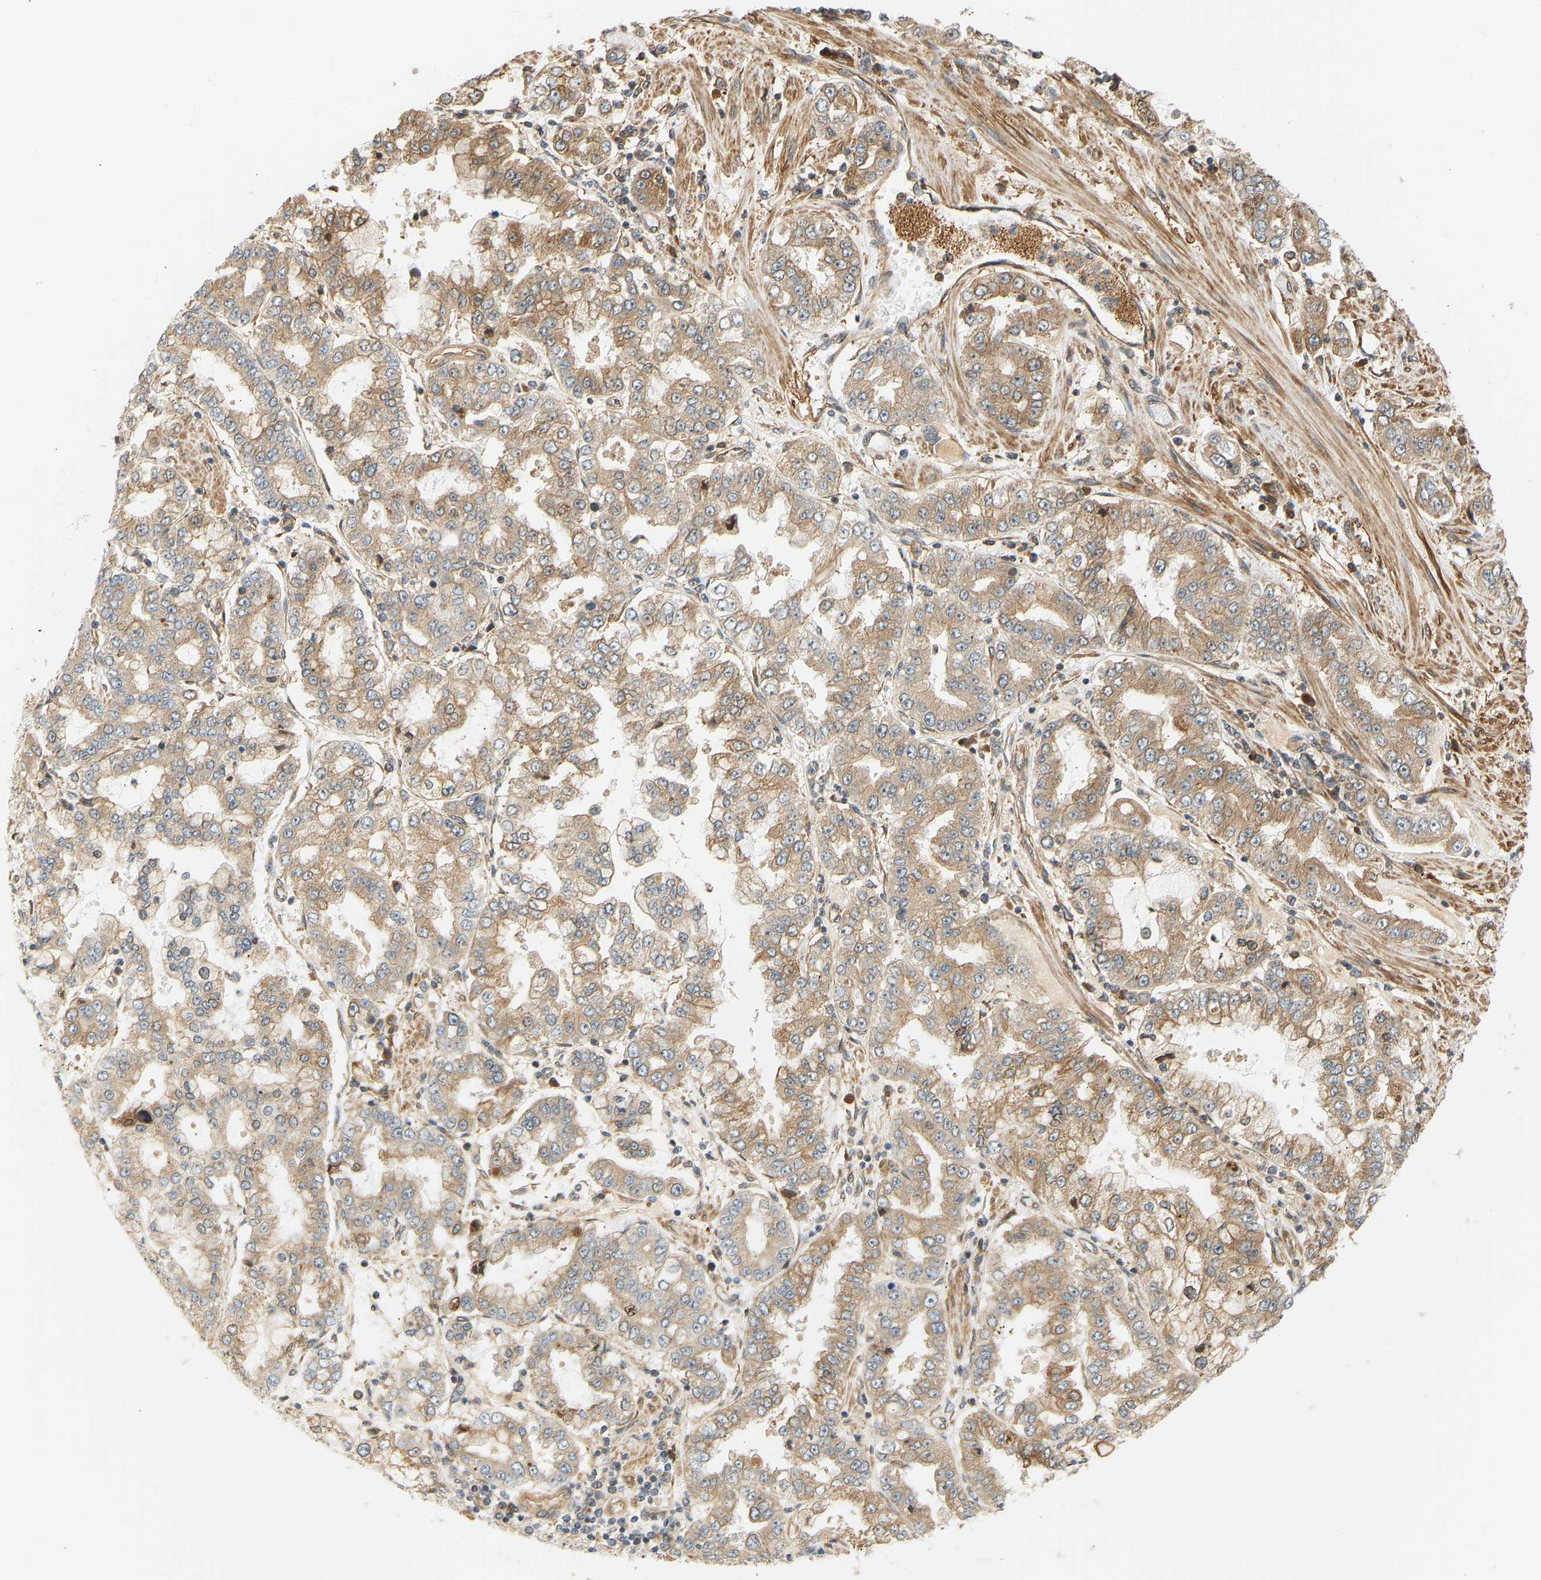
{"staining": {"intensity": "moderate", "quantity": ">75%", "location": "cytoplasmic/membranous"}, "tissue": "stomach cancer", "cell_type": "Tumor cells", "image_type": "cancer", "snomed": [{"axis": "morphology", "description": "Adenocarcinoma, NOS"}, {"axis": "topography", "description": "Stomach"}], "caption": "Tumor cells show moderate cytoplasmic/membranous staining in about >75% of cells in stomach cancer.", "gene": "CEP57", "patient": {"sex": "male", "age": 76}}